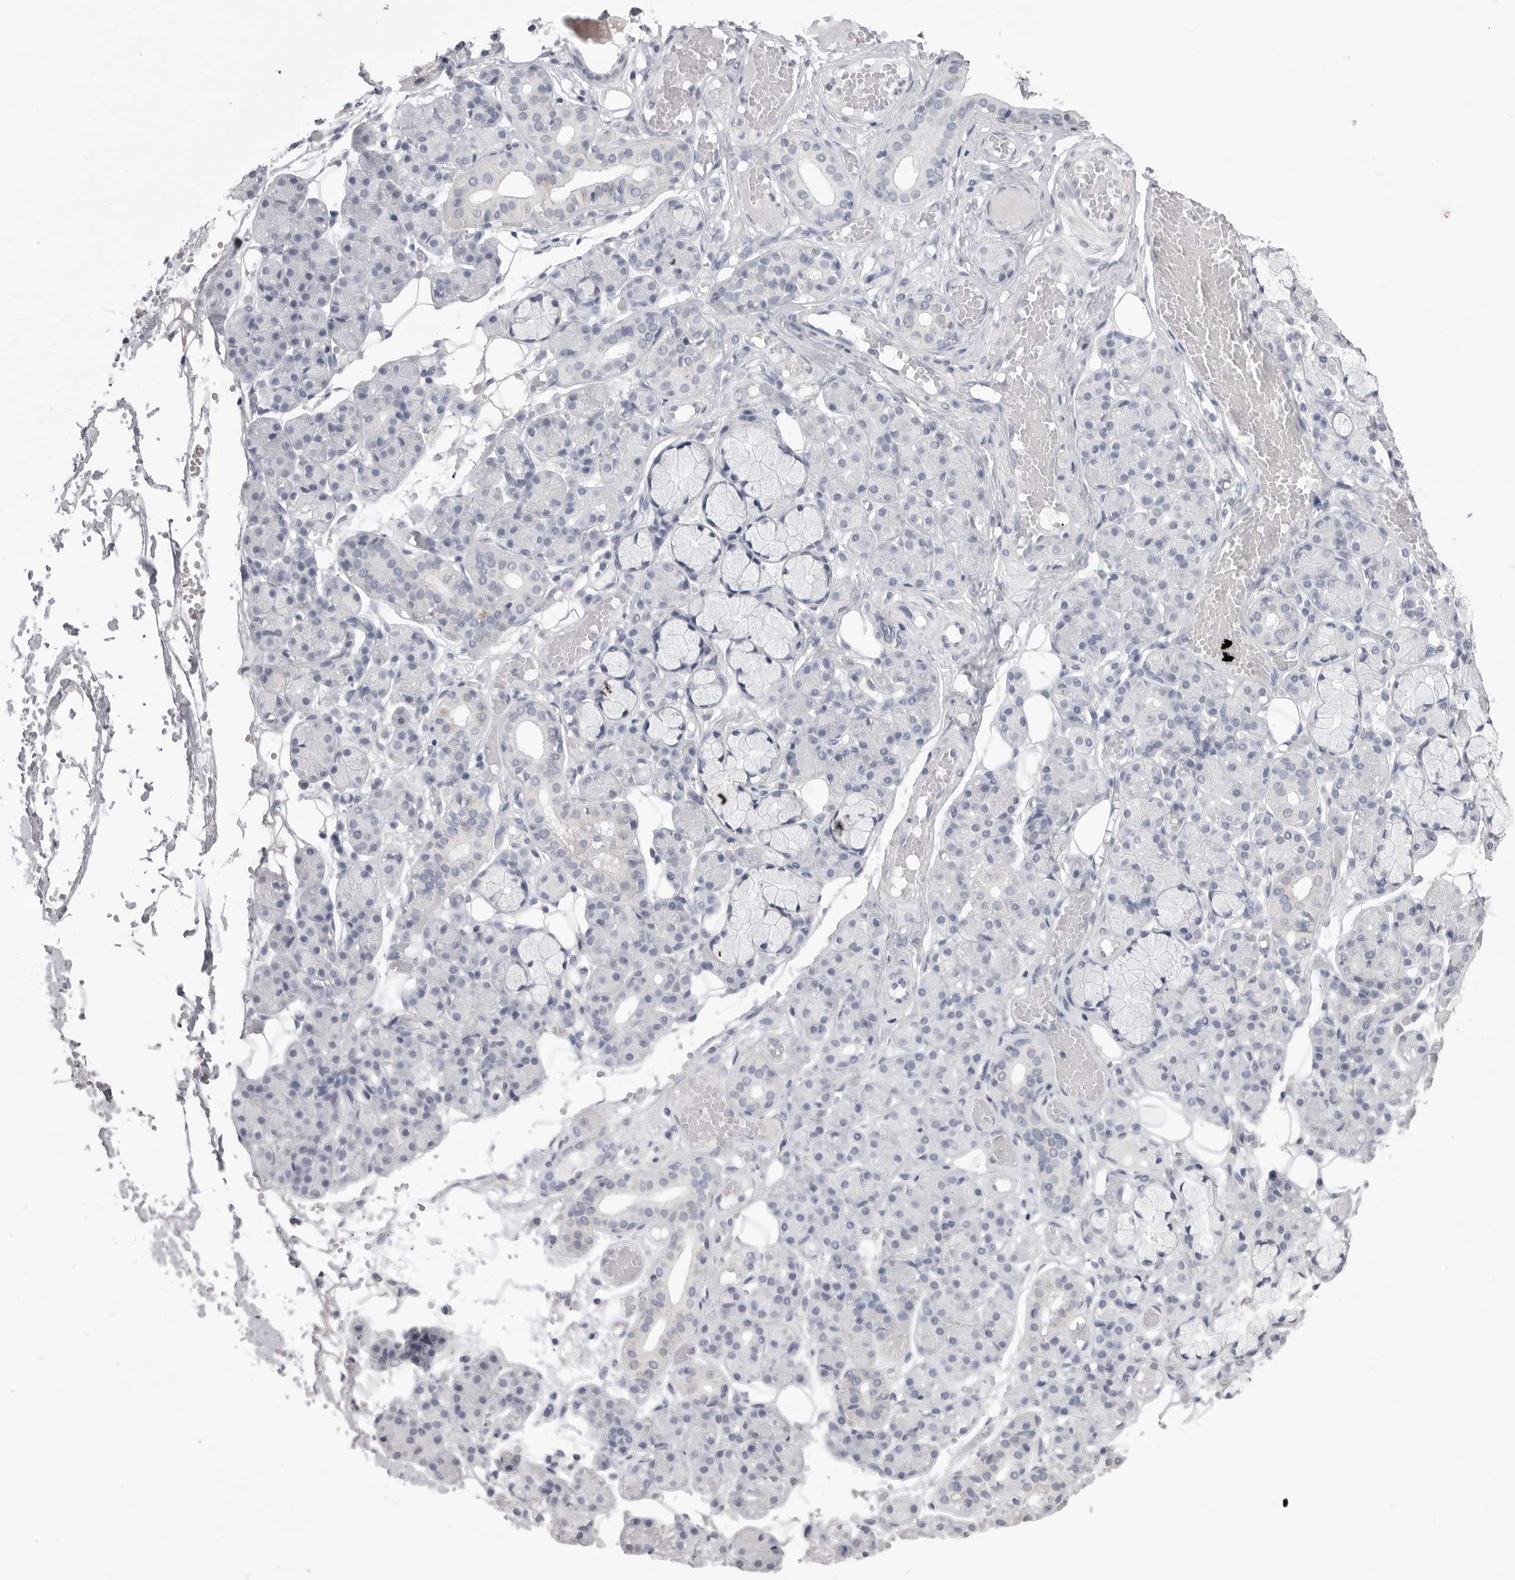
{"staining": {"intensity": "negative", "quantity": "none", "location": "none"}, "tissue": "salivary gland", "cell_type": "Glandular cells", "image_type": "normal", "snomed": [{"axis": "morphology", "description": "Normal tissue, NOS"}, {"axis": "topography", "description": "Salivary gland"}], "caption": "DAB (3,3'-diaminobenzidine) immunohistochemical staining of unremarkable human salivary gland shows no significant staining in glandular cells. Nuclei are stained in blue.", "gene": "ICAM5", "patient": {"sex": "male", "age": 63}}